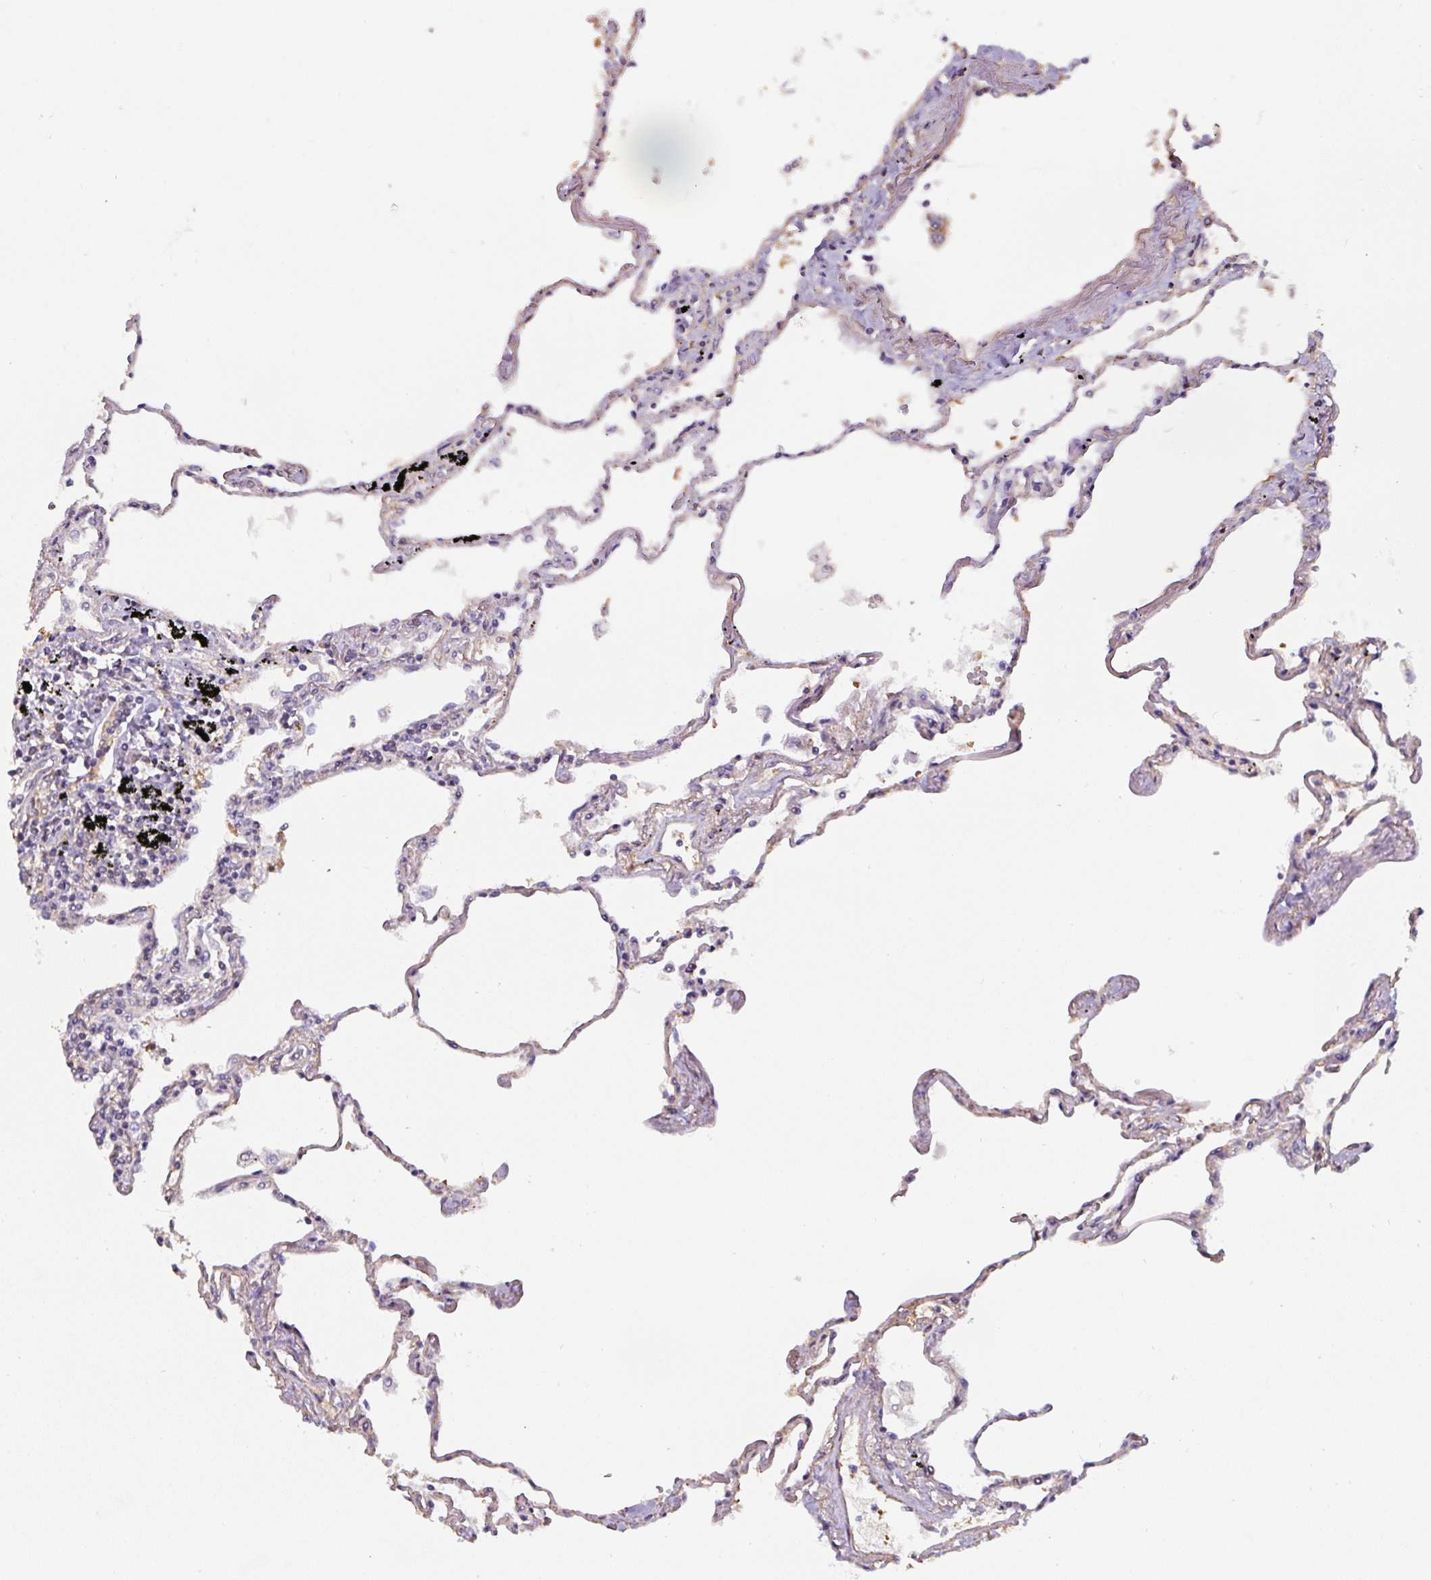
{"staining": {"intensity": "moderate", "quantity": "<25%", "location": "cytoplasmic/membranous"}, "tissue": "lung", "cell_type": "Alveolar cells", "image_type": "normal", "snomed": [{"axis": "morphology", "description": "Normal tissue, NOS"}, {"axis": "topography", "description": "Lung"}], "caption": "Lung was stained to show a protein in brown. There is low levels of moderate cytoplasmic/membranous positivity in approximately <25% of alveolar cells. The protein of interest is shown in brown color, while the nuclei are stained blue.", "gene": "ST13", "patient": {"sex": "female", "age": 67}}